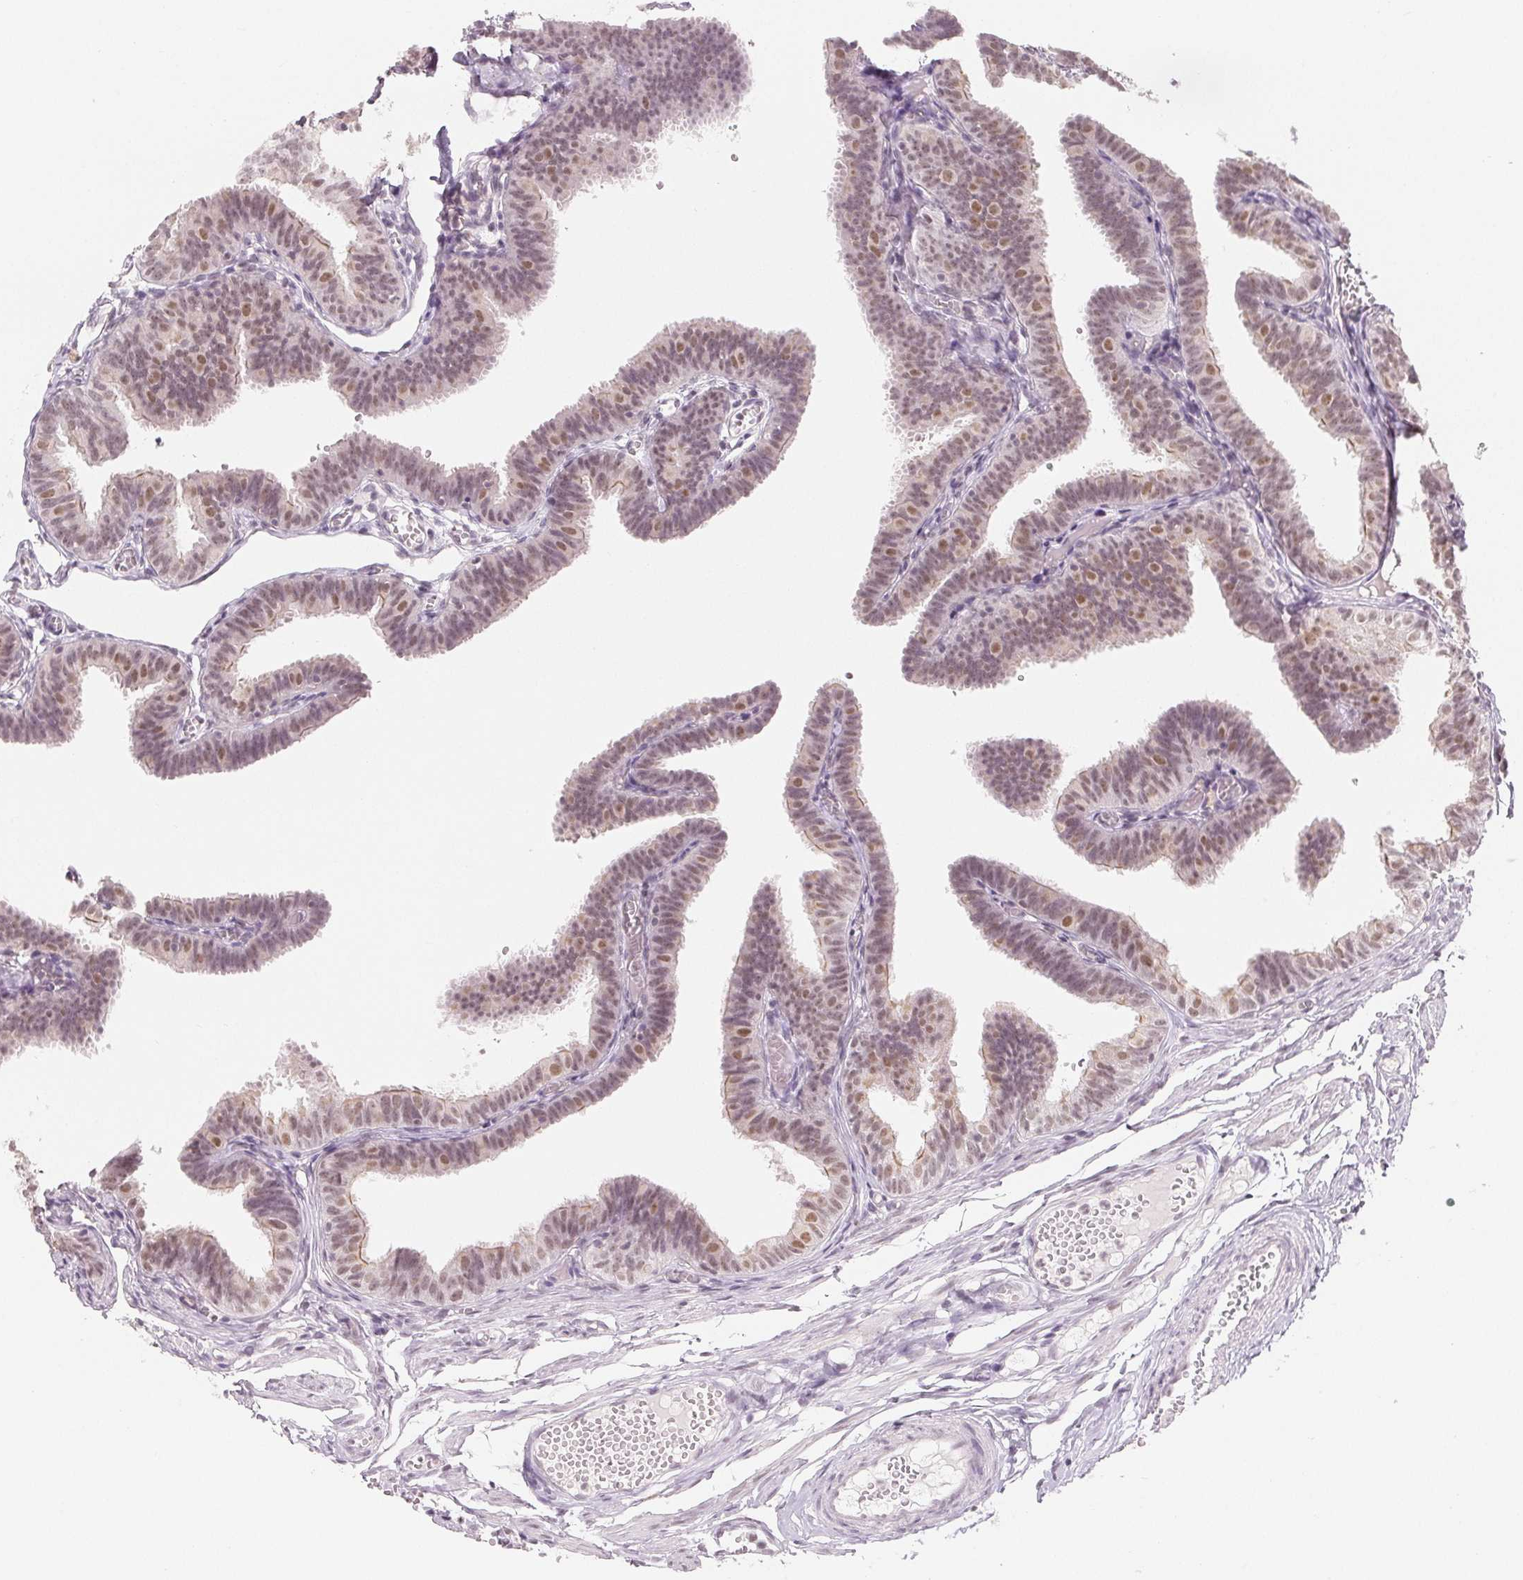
{"staining": {"intensity": "weak", "quantity": "25%-75%", "location": "nuclear"}, "tissue": "fallopian tube", "cell_type": "Glandular cells", "image_type": "normal", "snomed": [{"axis": "morphology", "description": "Normal tissue, NOS"}, {"axis": "topography", "description": "Fallopian tube"}], "caption": "This micrograph exhibits benign fallopian tube stained with immunohistochemistry to label a protein in brown. The nuclear of glandular cells show weak positivity for the protein. Nuclei are counter-stained blue.", "gene": "NXF3", "patient": {"sex": "female", "age": 25}}